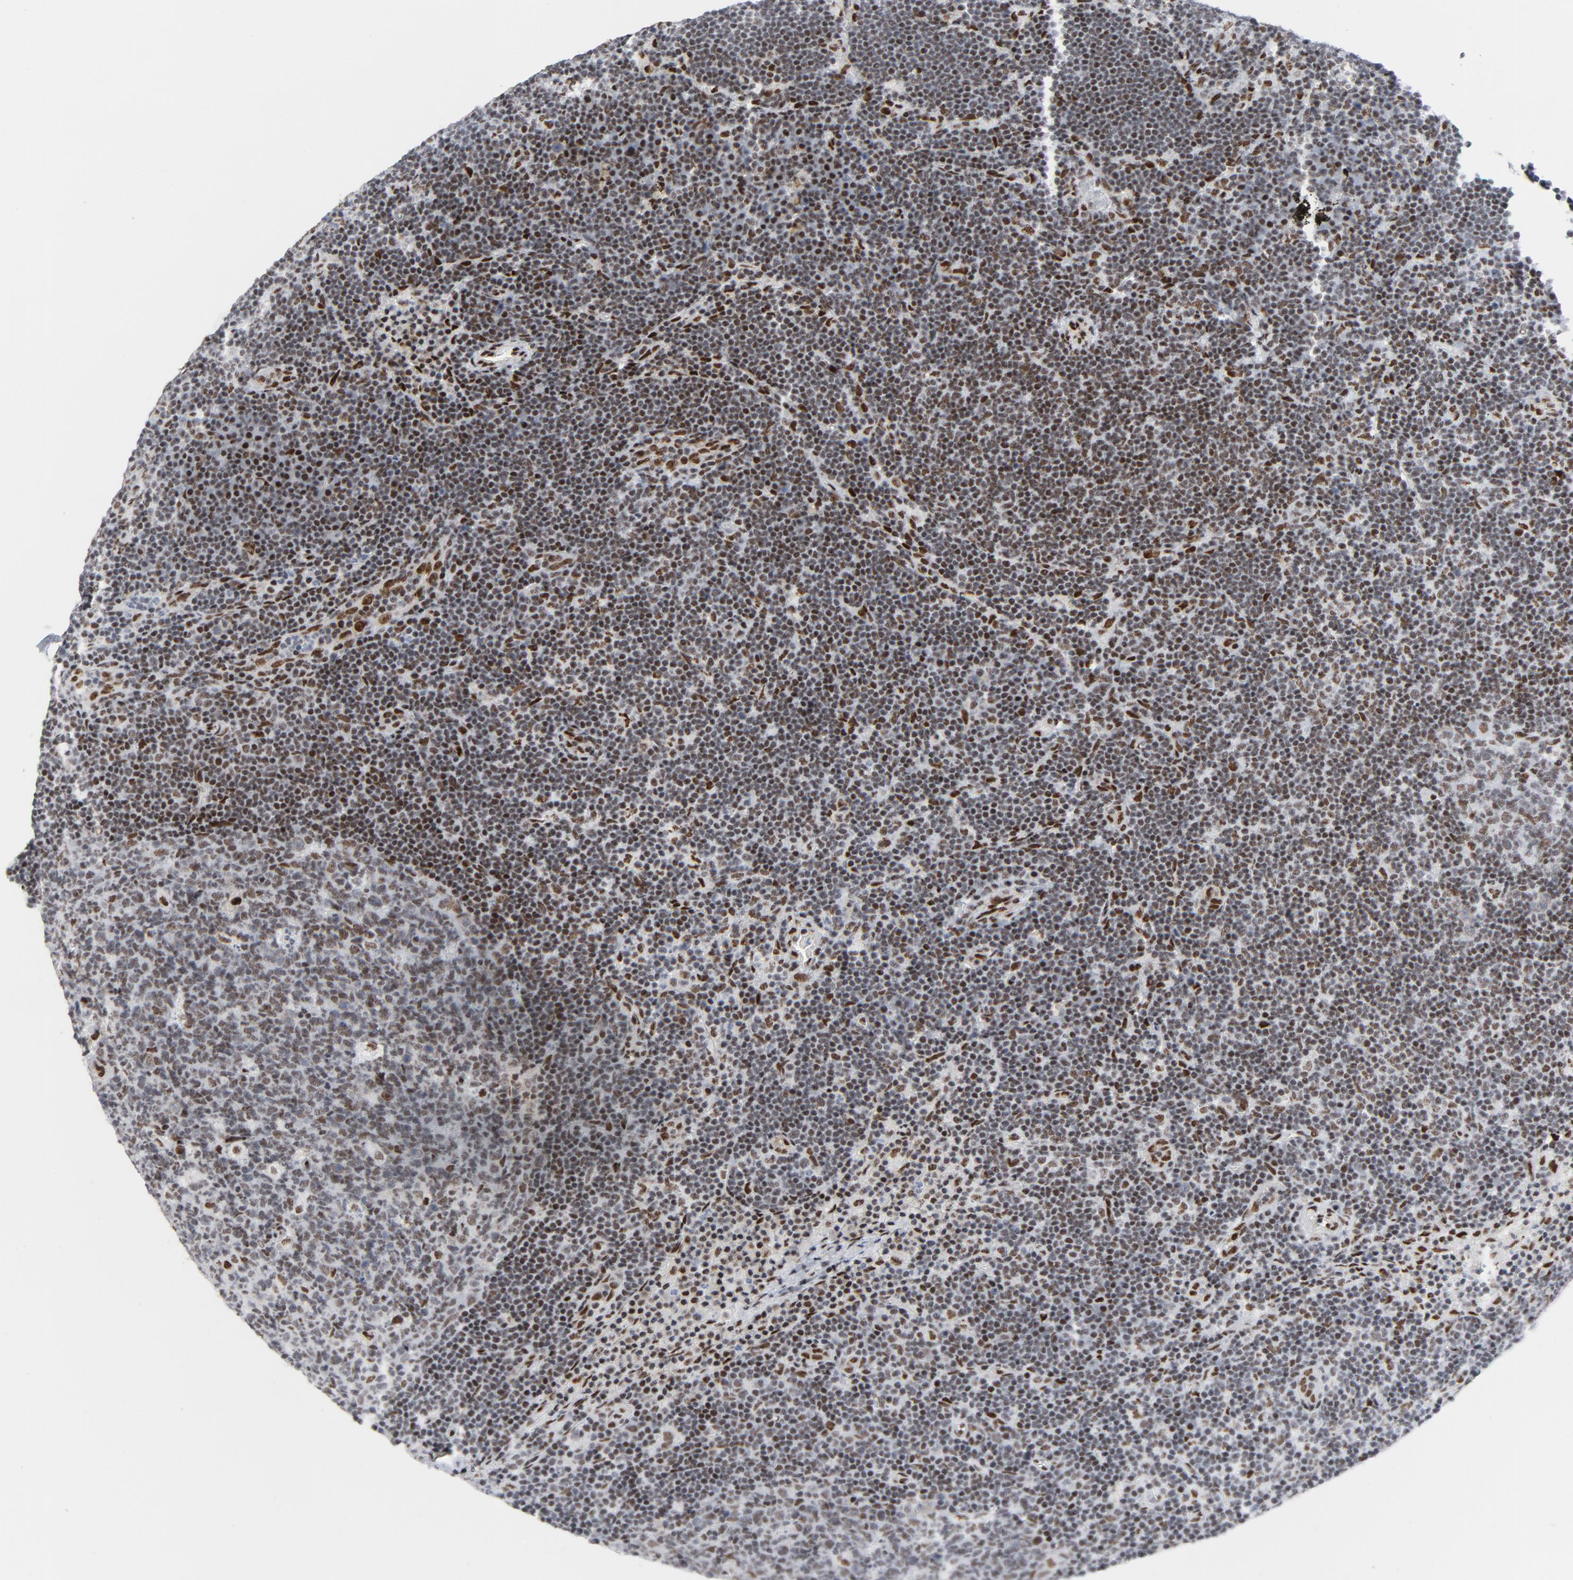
{"staining": {"intensity": "moderate", "quantity": ">75%", "location": "nuclear"}, "tissue": "lymph node", "cell_type": "Germinal center cells", "image_type": "normal", "snomed": [{"axis": "morphology", "description": "Normal tissue, NOS"}, {"axis": "morphology", "description": "Squamous cell carcinoma, metastatic, NOS"}, {"axis": "topography", "description": "Lymph node"}], "caption": "Lymph node stained with DAB (3,3'-diaminobenzidine) IHC shows medium levels of moderate nuclear staining in approximately >75% of germinal center cells.", "gene": "HSF1", "patient": {"sex": "female", "age": 53}}